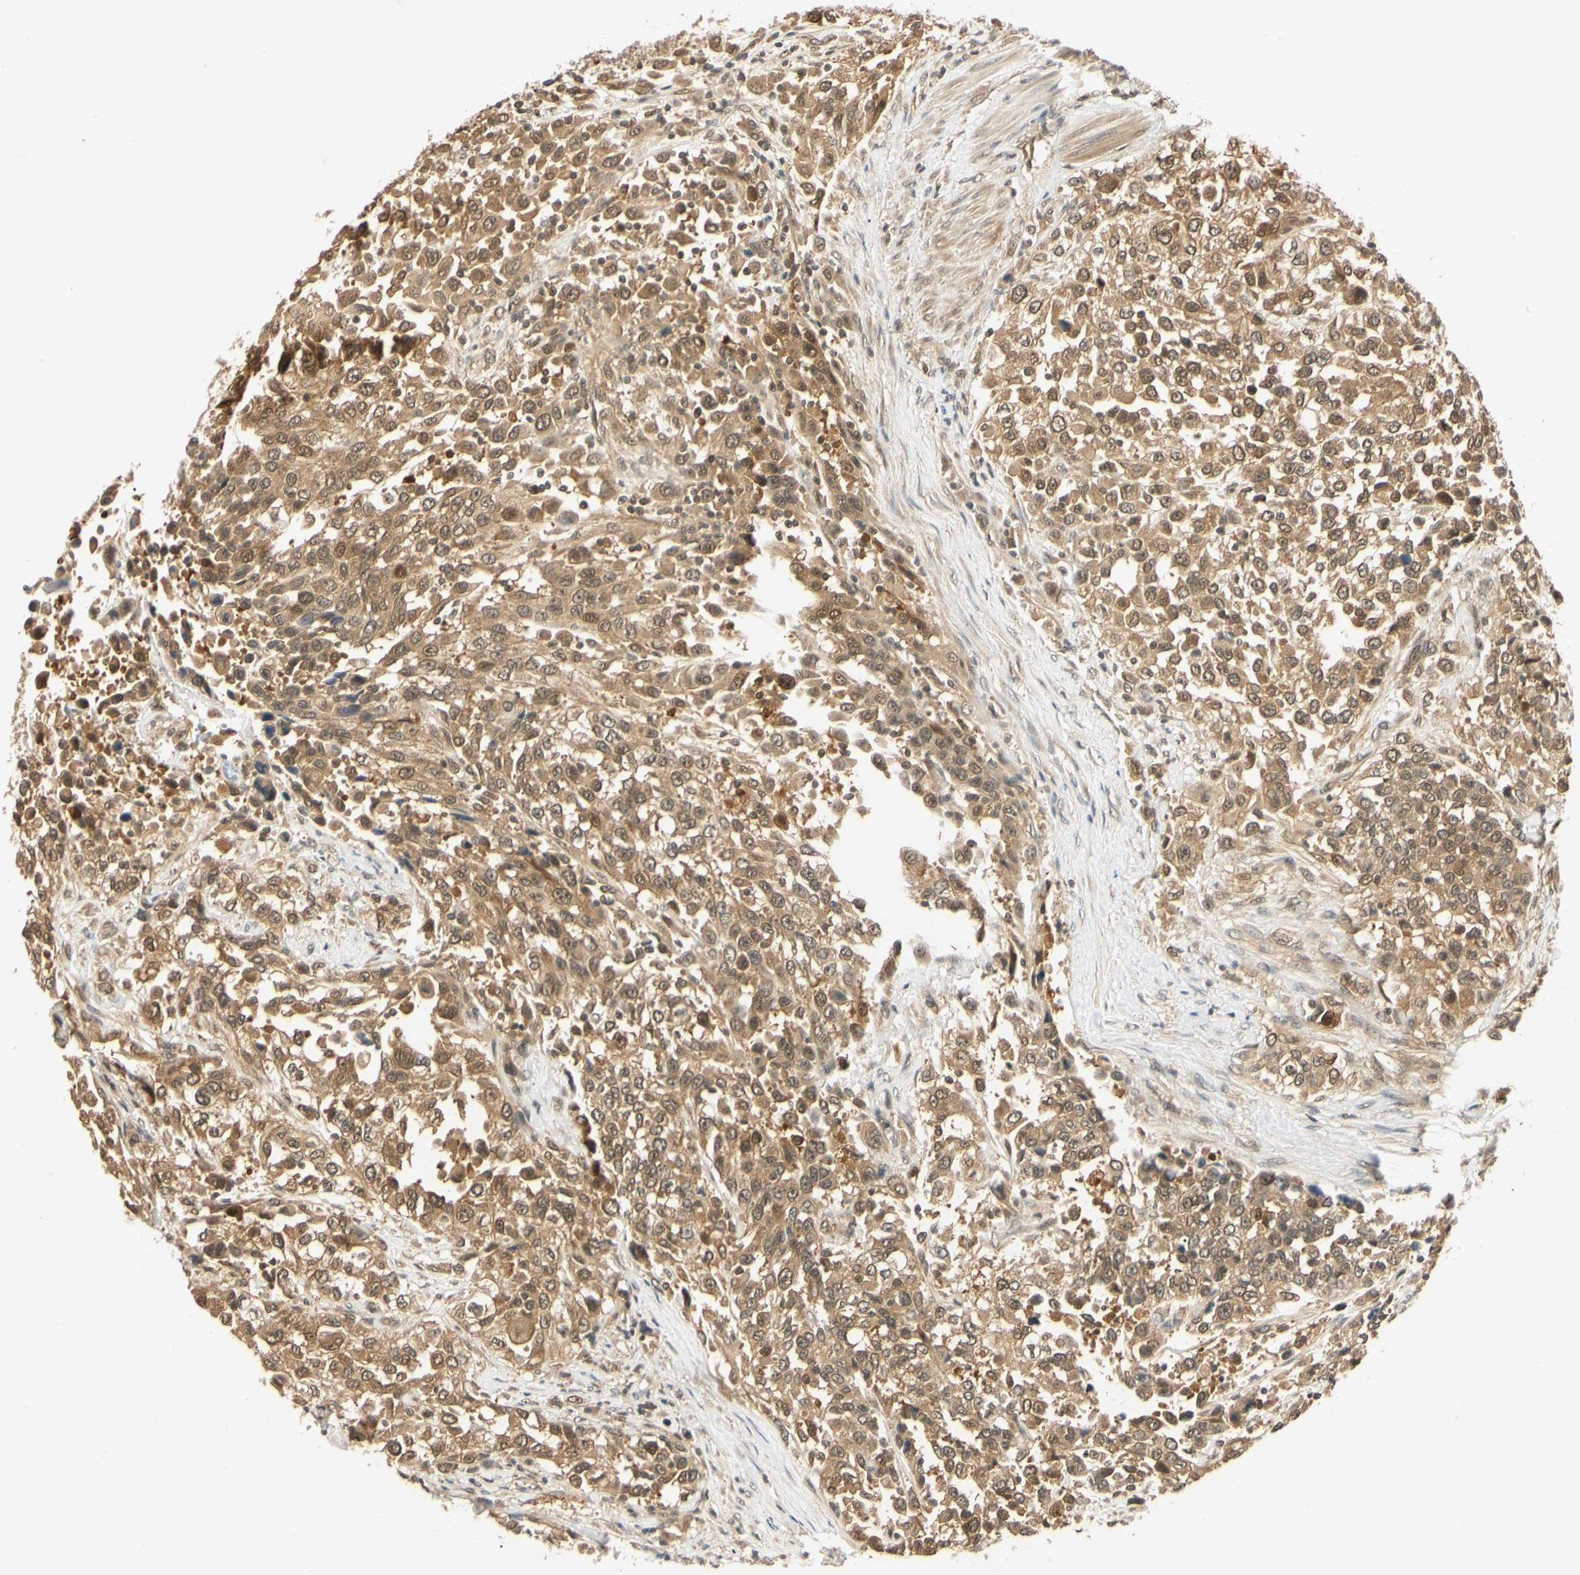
{"staining": {"intensity": "moderate", "quantity": ">75%", "location": "cytoplasmic/membranous,nuclear"}, "tissue": "urothelial cancer", "cell_type": "Tumor cells", "image_type": "cancer", "snomed": [{"axis": "morphology", "description": "Urothelial carcinoma, High grade"}, {"axis": "topography", "description": "Urinary bladder"}], "caption": "Human high-grade urothelial carcinoma stained with a brown dye demonstrates moderate cytoplasmic/membranous and nuclear positive positivity in about >75% of tumor cells.", "gene": "UBE2Z", "patient": {"sex": "female", "age": 80}}